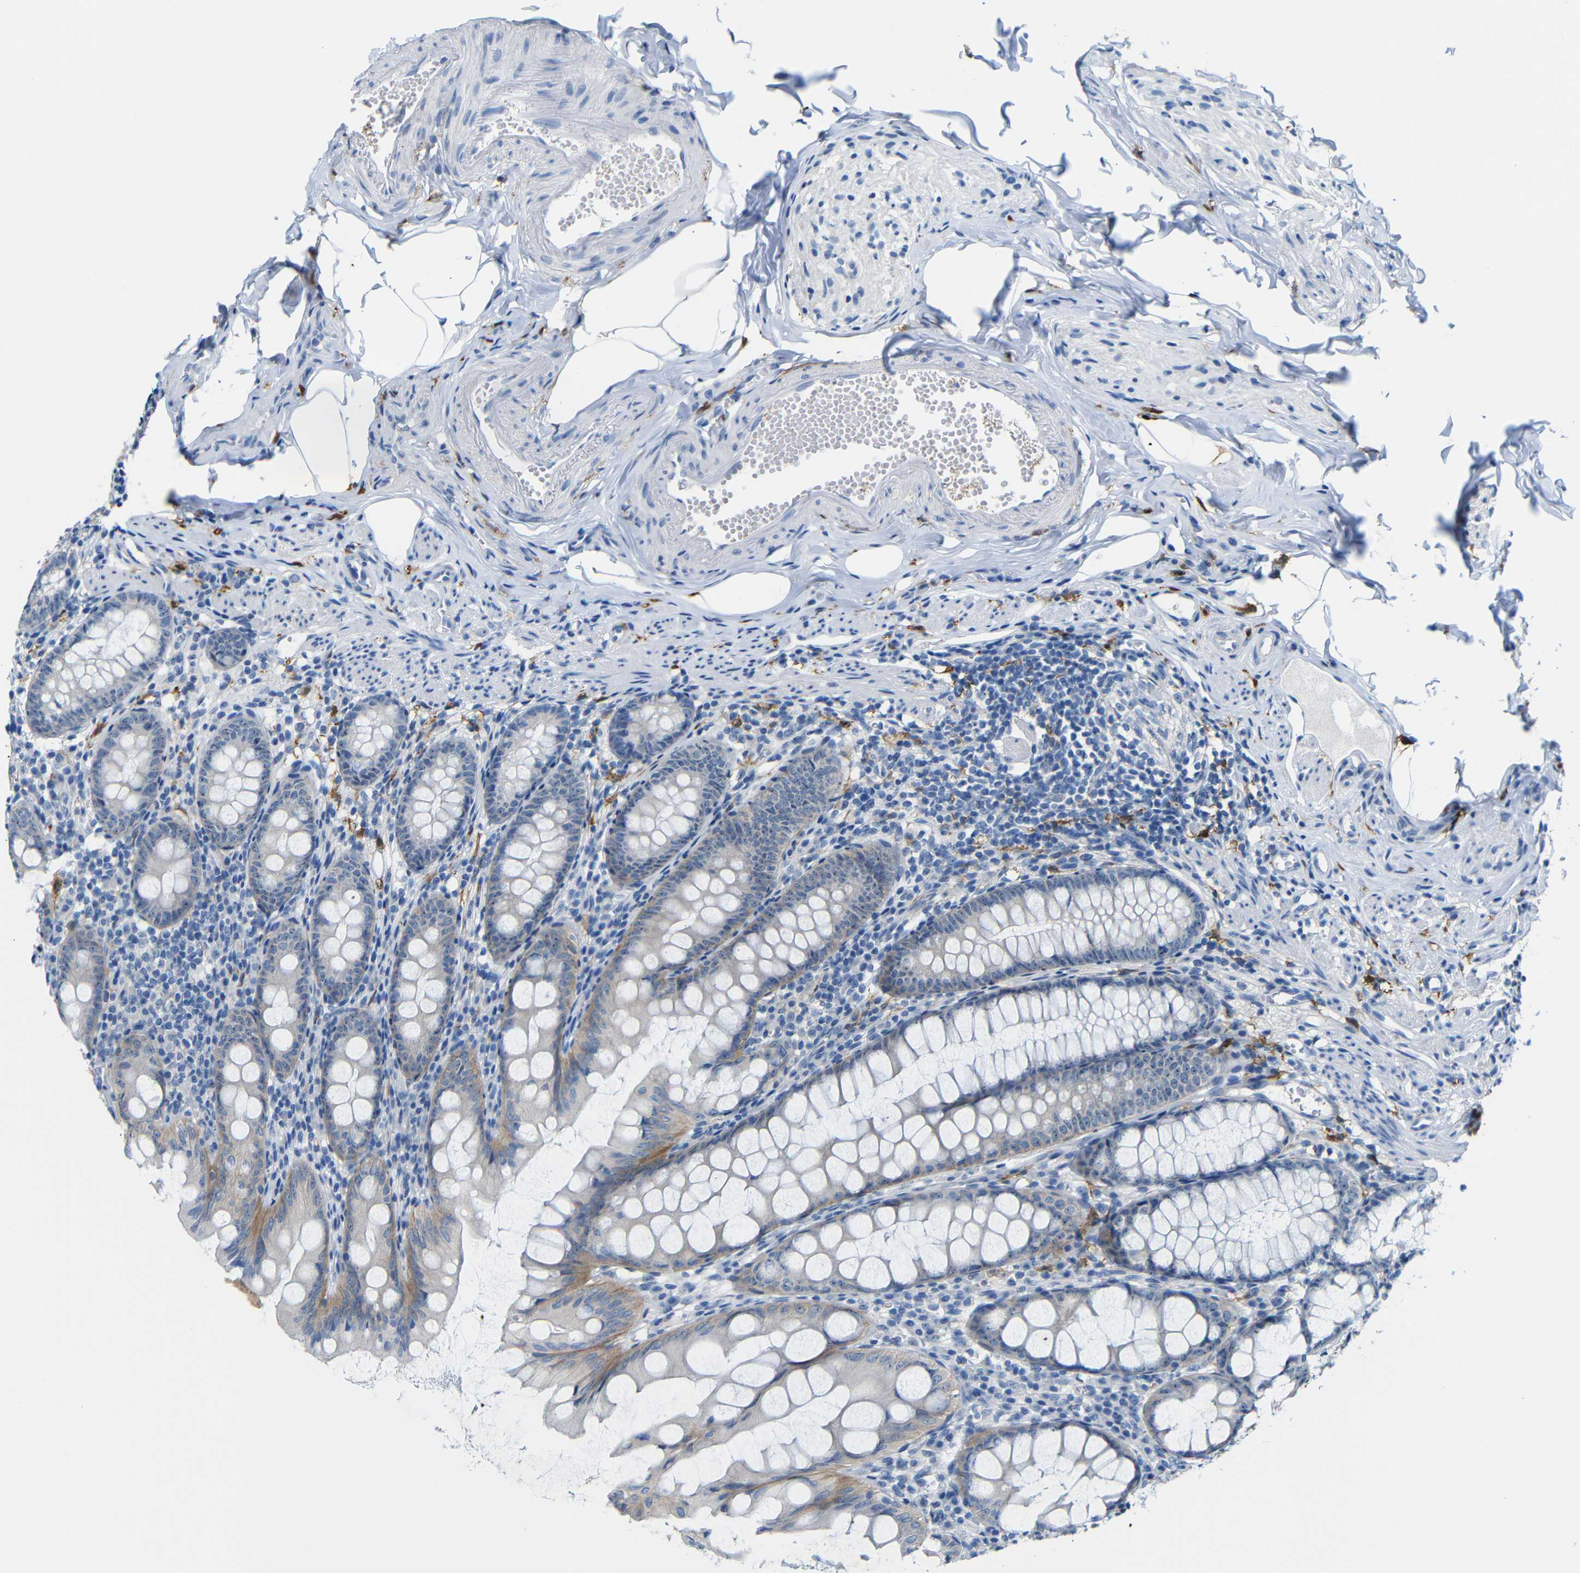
{"staining": {"intensity": "weak", "quantity": "<25%", "location": "cytoplasmic/membranous,nuclear"}, "tissue": "appendix", "cell_type": "Glandular cells", "image_type": "normal", "snomed": [{"axis": "morphology", "description": "Normal tissue, NOS"}, {"axis": "topography", "description": "Appendix"}], "caption": "The photomicrograph demonstrates no staining of glandular cells in unremarkable appendix. The staining is performed using DAB (3,3'-diaminobenzidine) brown chromogen with nuclei counter-stained in using hematoxylin.", "gene": "C1orf210", "patient": {"sex": "female", "age": 77}}